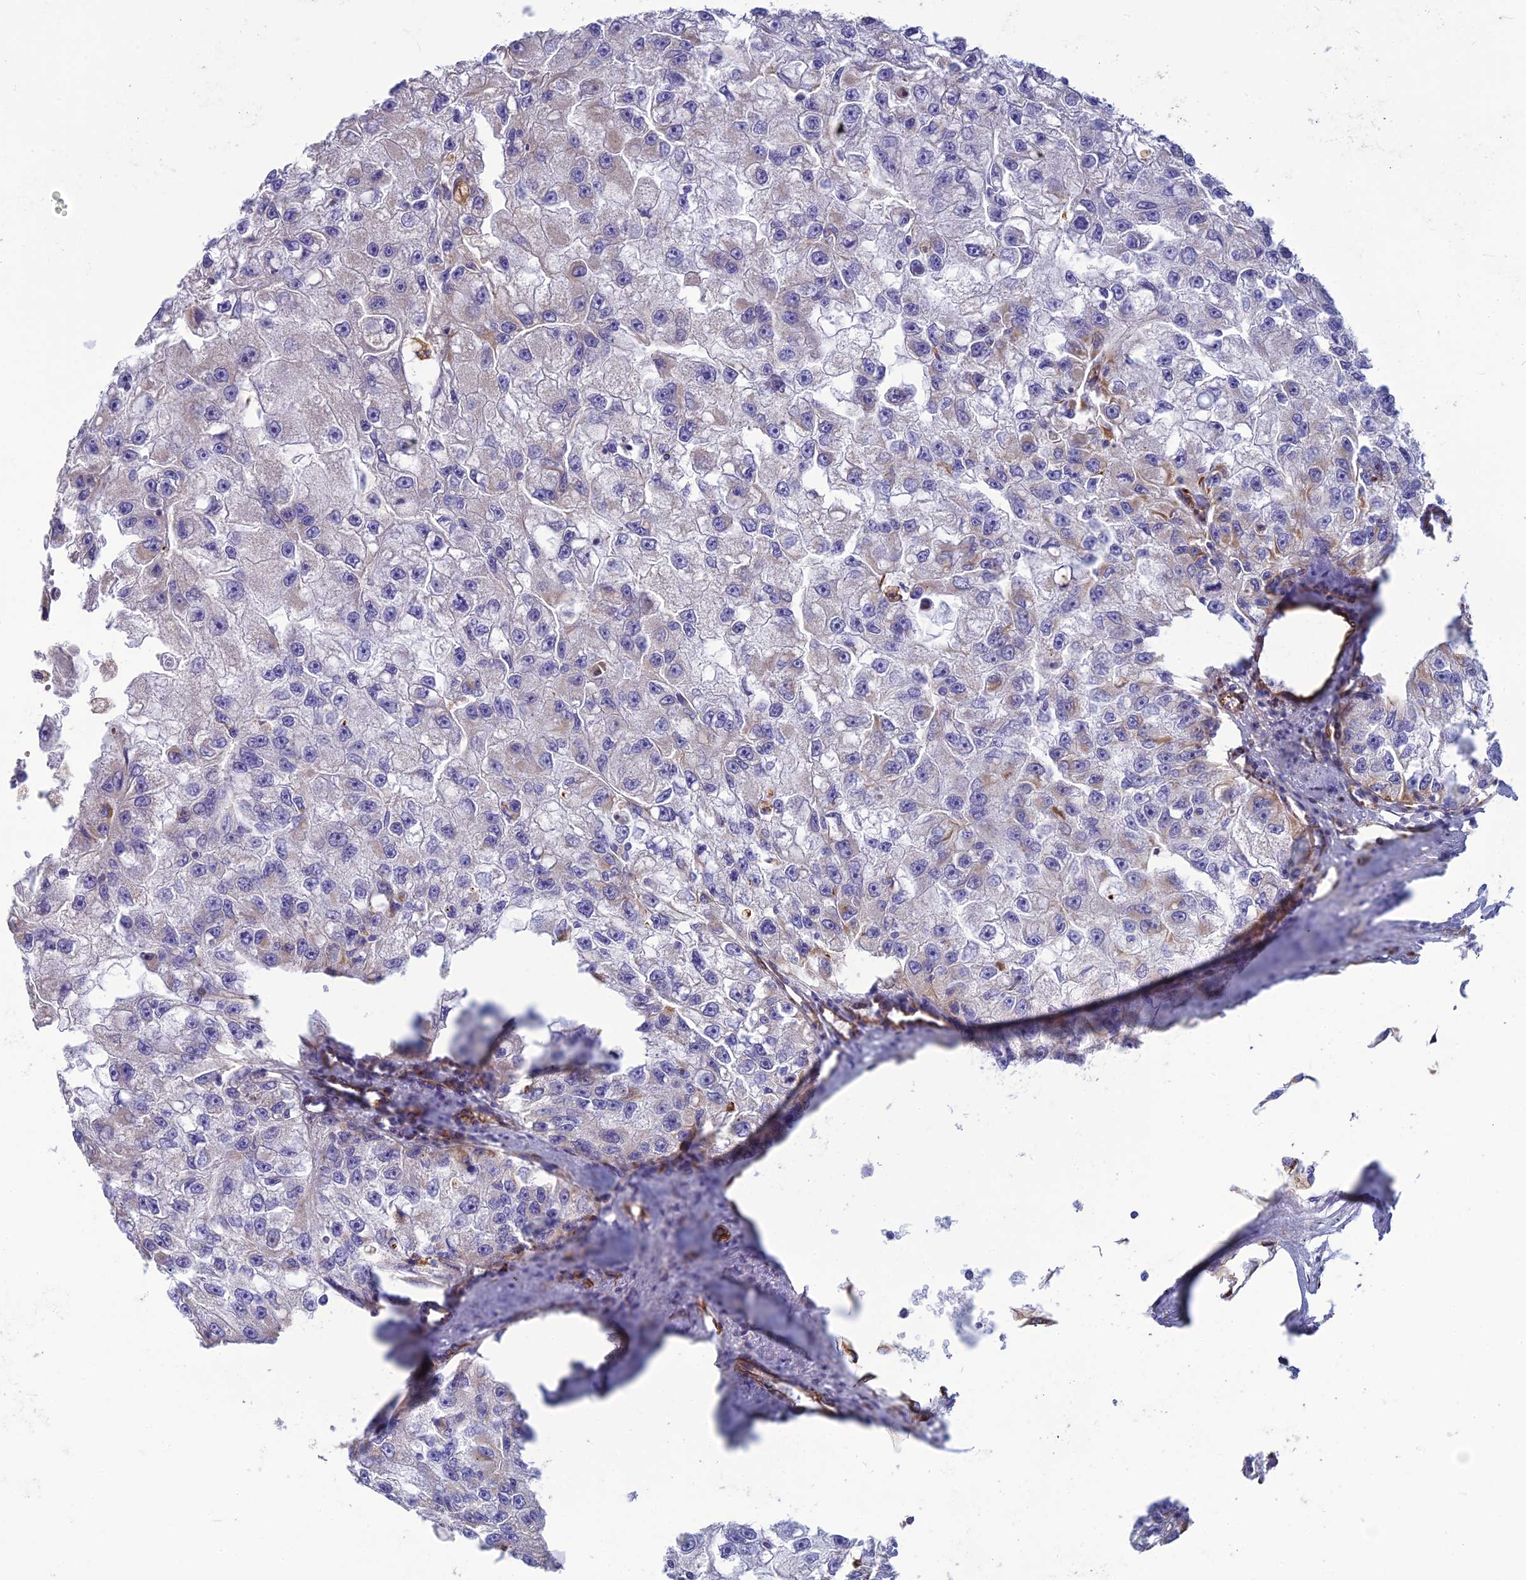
{"staining": {"intensity": "negative", "quantity": "none", "location": "none"}, "tissue": "renal cancer", "cell_type": "Tumor cells", "image_type": "cancer", "snomed": [{"axis": "morphology", "description": "Adenocarcinoma, NOS"}, {"axis": "topography", "description": "Kidney"}], "caption": "Tumor cells show no significant protein expression in renal adenocarcinoma.", "gene": "FBXL20", "patient": {"sex": "male", "age": 63}}